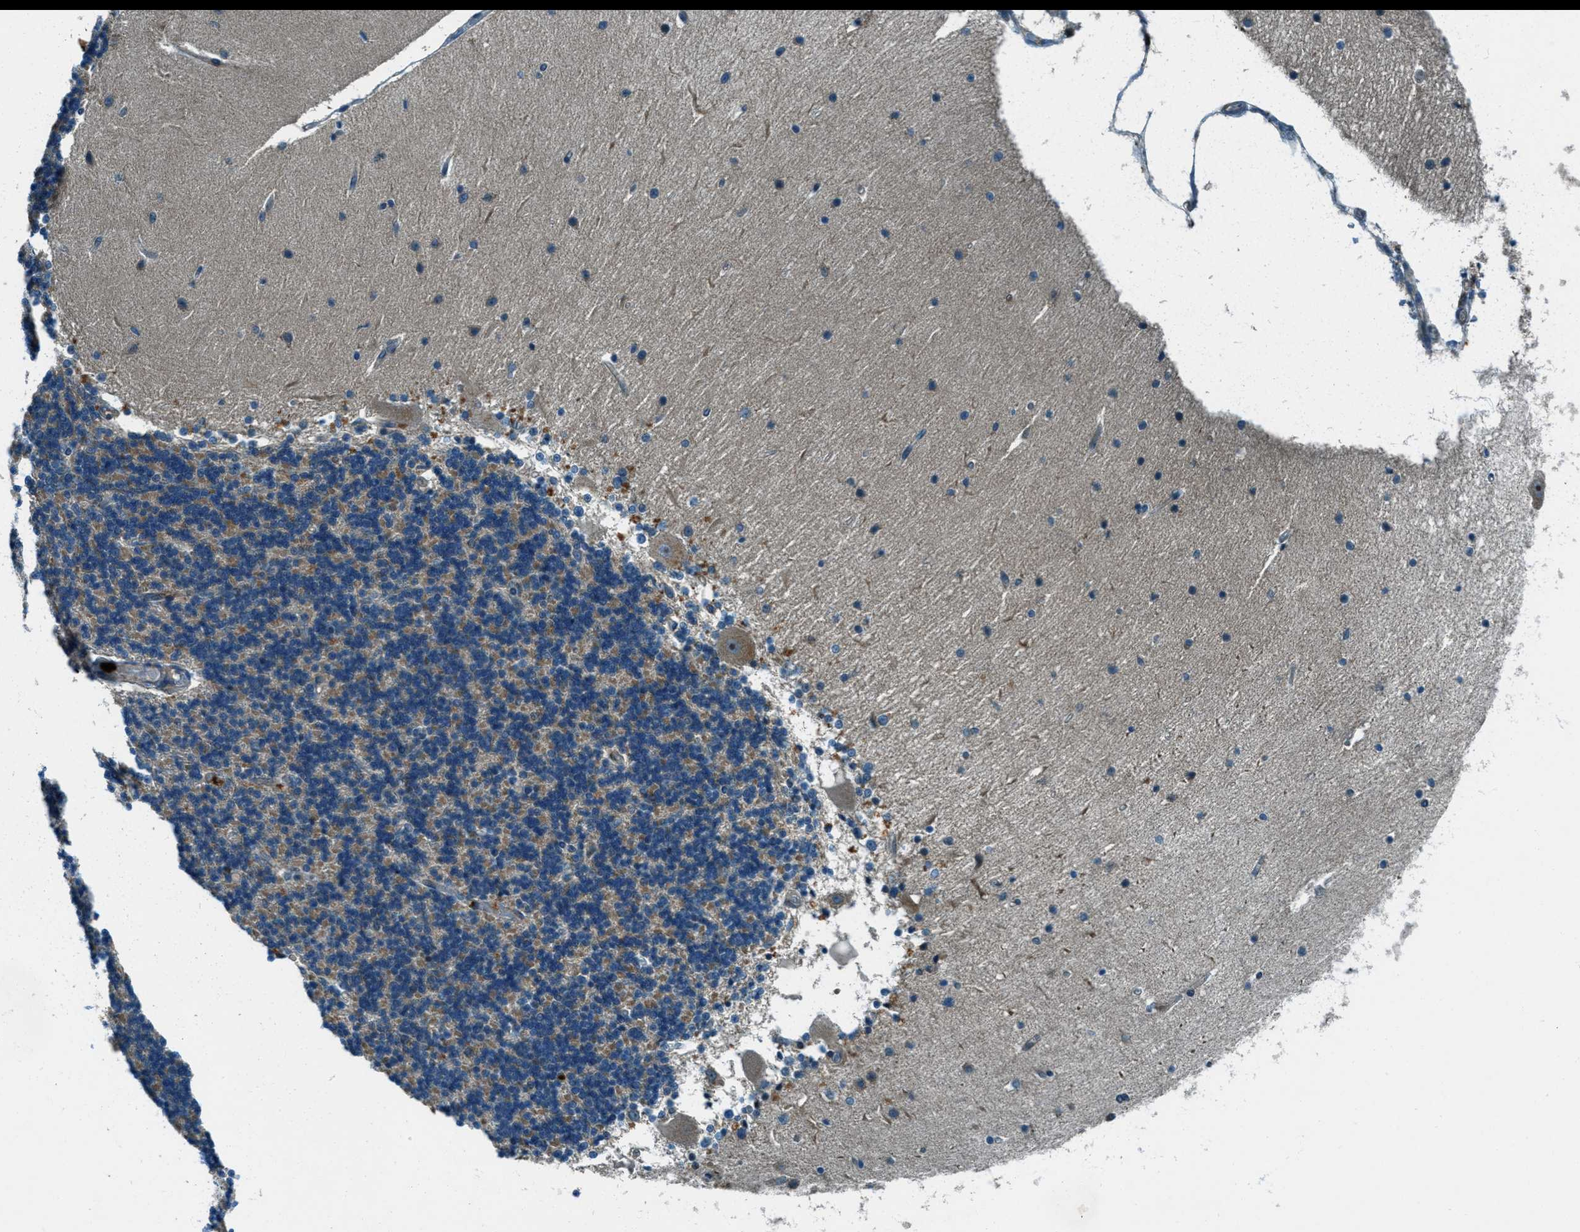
{"staining": {"intensity": "moderate", "quantity": "25%-75%", "location": "cytoplasmic/membranous"}, "tissue": "cerebellum", "cell_type": "Cells in granular layer", "image_type": "normal", "snomed": [{"axis": "morphology", "description": "Normal tissue, NOS"}, {"axis": "topography", "description": "Cerebellum"}], "caption": "Immunohistochemistry micrograph of benign cerebellum: cerebellum stained using immunohistochemistry demonstrates medium levels of moderate protein expression localized specifically in the cytoplasmic/membranous of cells in granular layer, appearing as a cytoplasmic/membranous brown color.", "gene": "FAR1", "patient": {"sex": "female", "age": 54}}